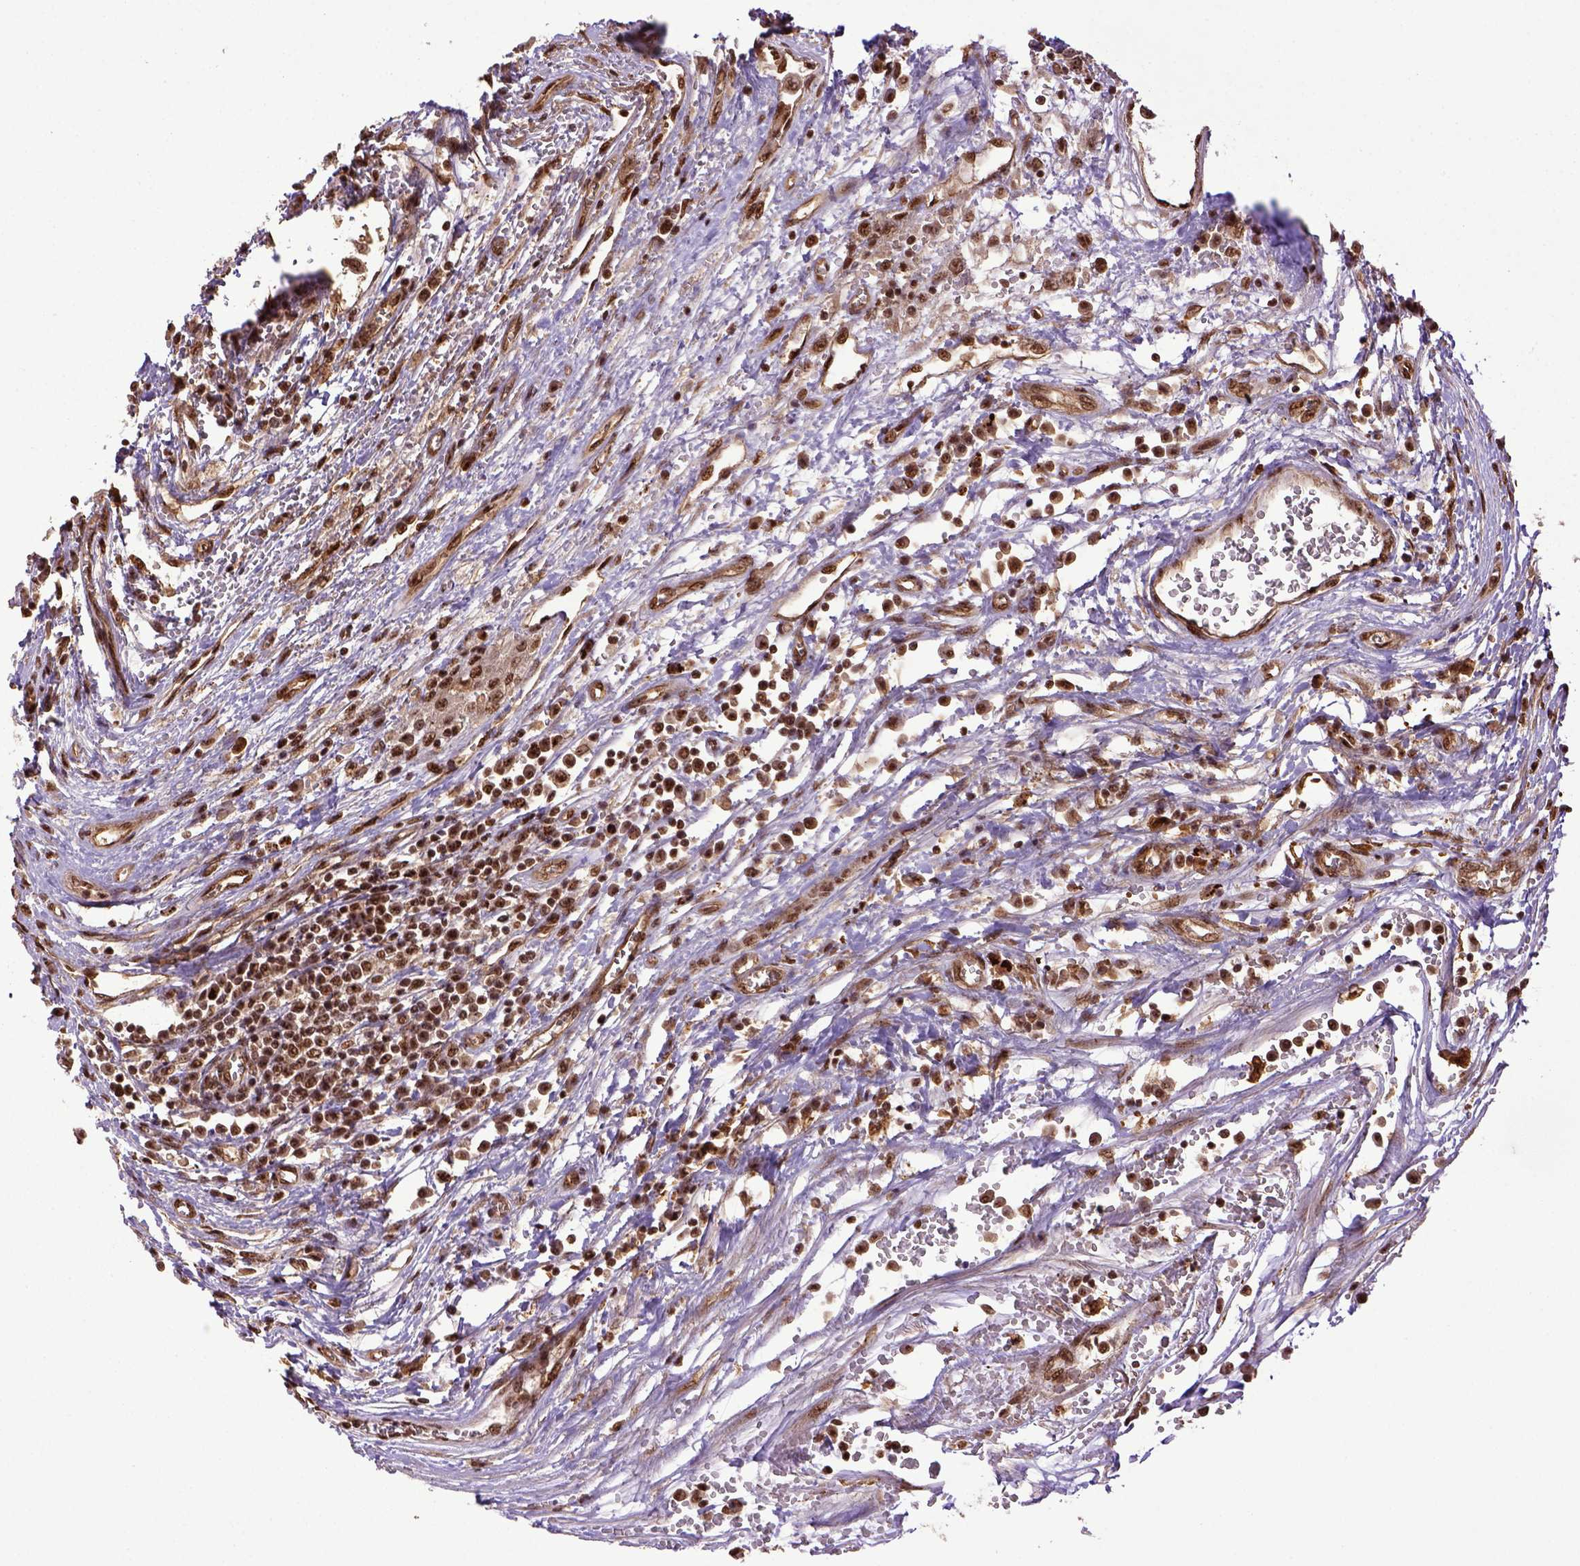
{"staining": {"intensity": "strong", "quantity": ">75%", "location": "nuclear"}, "tissue": "testis cancer", "cell_type": "Tumor cells", "image_type": "cancer", "snomed": [{"axis": "morphology", "description": "Normal tissue, NOS"}, {"axis": "morphology", "description": "Seminoma, NOS"}, {"axis": "topography", "description": "Testis"}, {"axis": "topography", "description": "Epididymis"}], "caption": "Strong nuclear positivity is seen in approximately >75% of tumor cells in testis cancer.", "gene": "PPIG", "patient": {"sex": "male", "age": 34}}